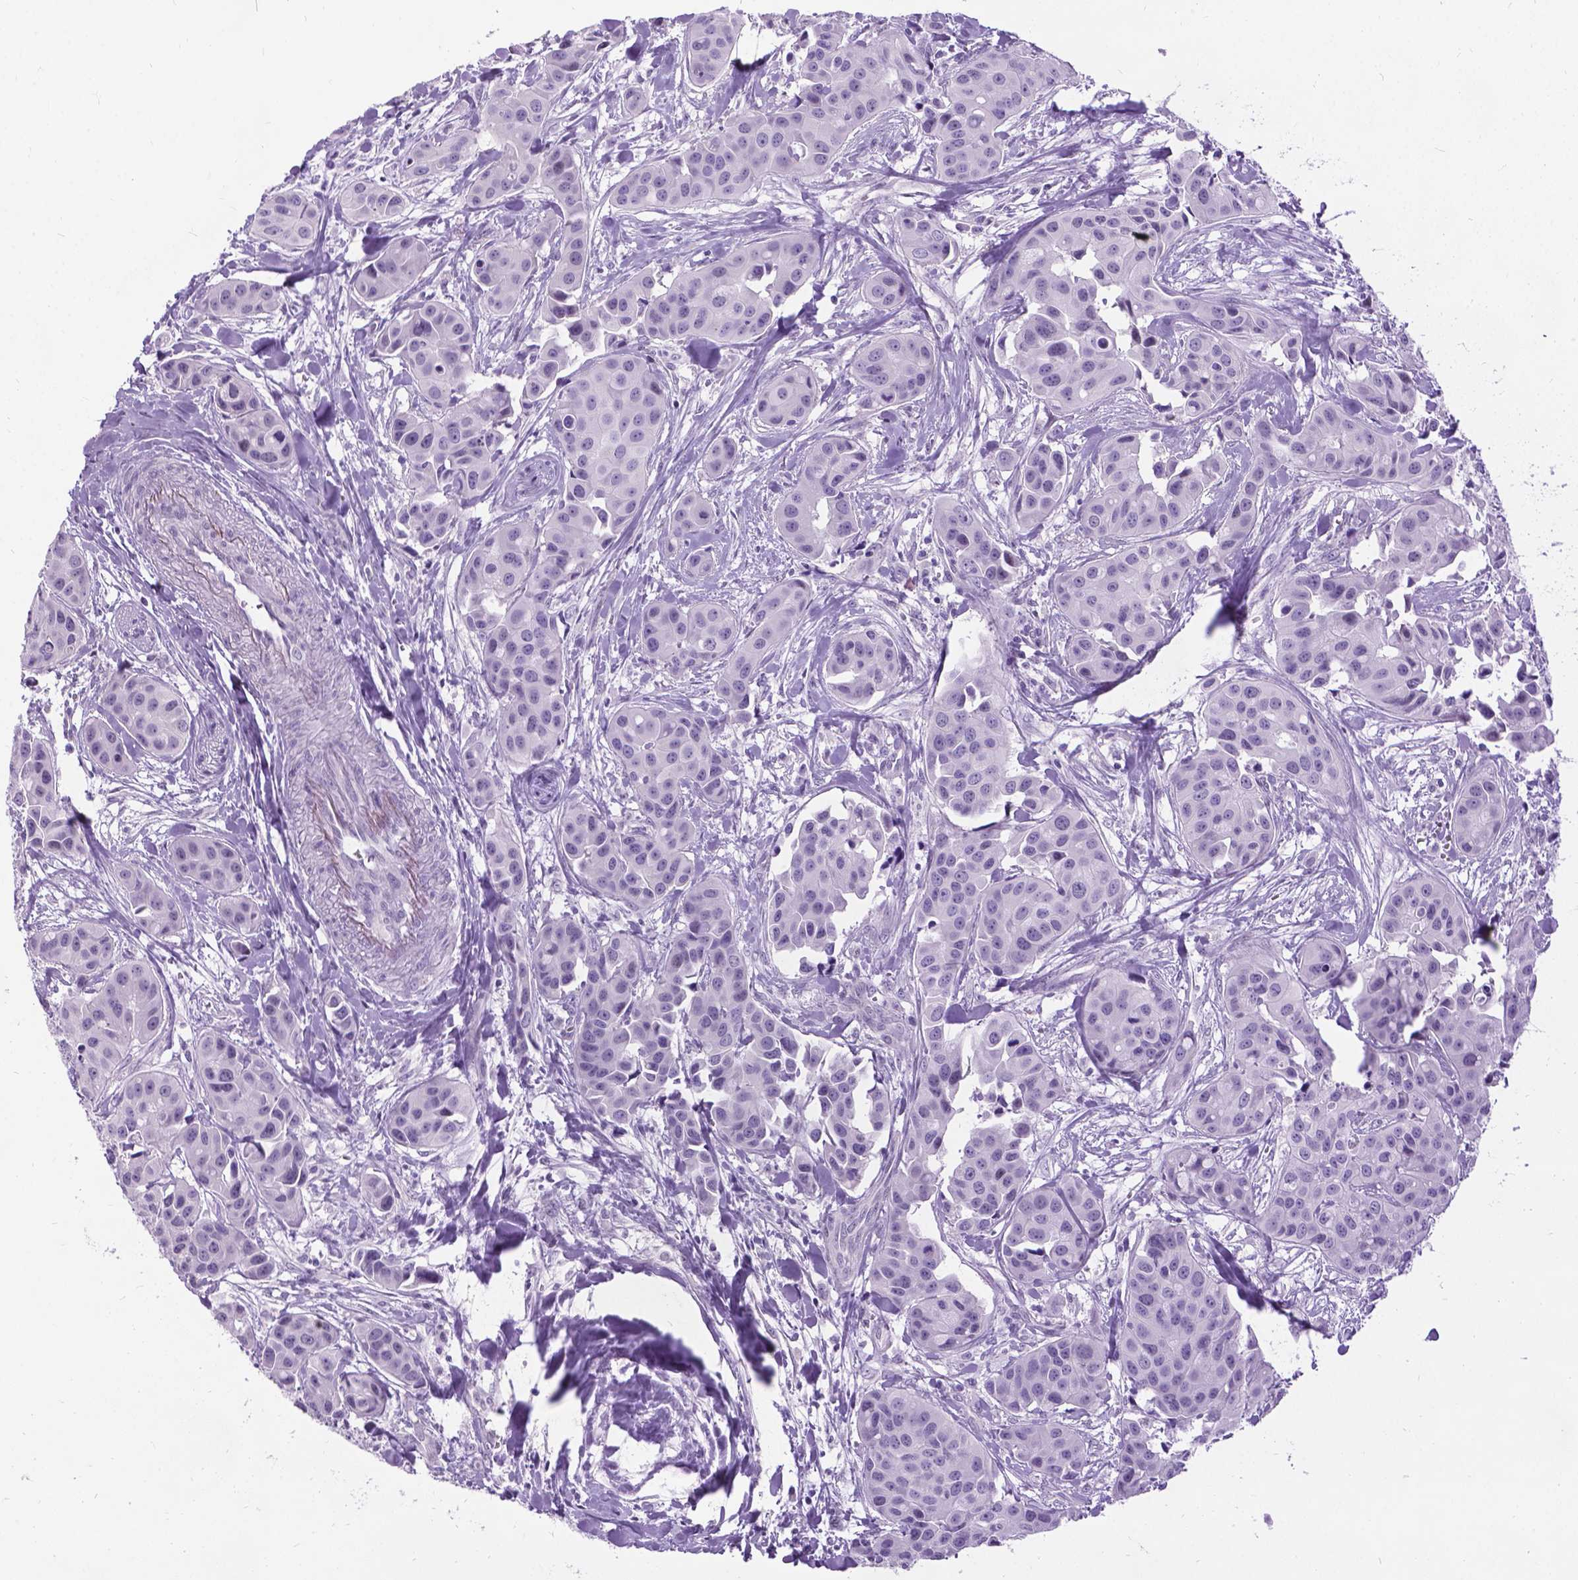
{"staining": {"intensity": "negative", "quantity": "none", "location": "none"}, "tissue": "head and neck cancer", "cell_type": "Tumor cells", "image_type": "cancer", "snomed": [{"axis": "morphology", "description": "Adenocarcinoma, NOS"}, {"axis": "topography", "description": "Head-Neck"}], "caption": "Immunohistochemistry (IHC) micrograph of neoplastic tissue: head and neck cancer (adenocarcinoma) stained with DAB (3,3'-diaminobenzidine) shows no significant protein staining in tumor cells.", "gene": "PROB1", "patient": {"sex": "male", "age": 76}}